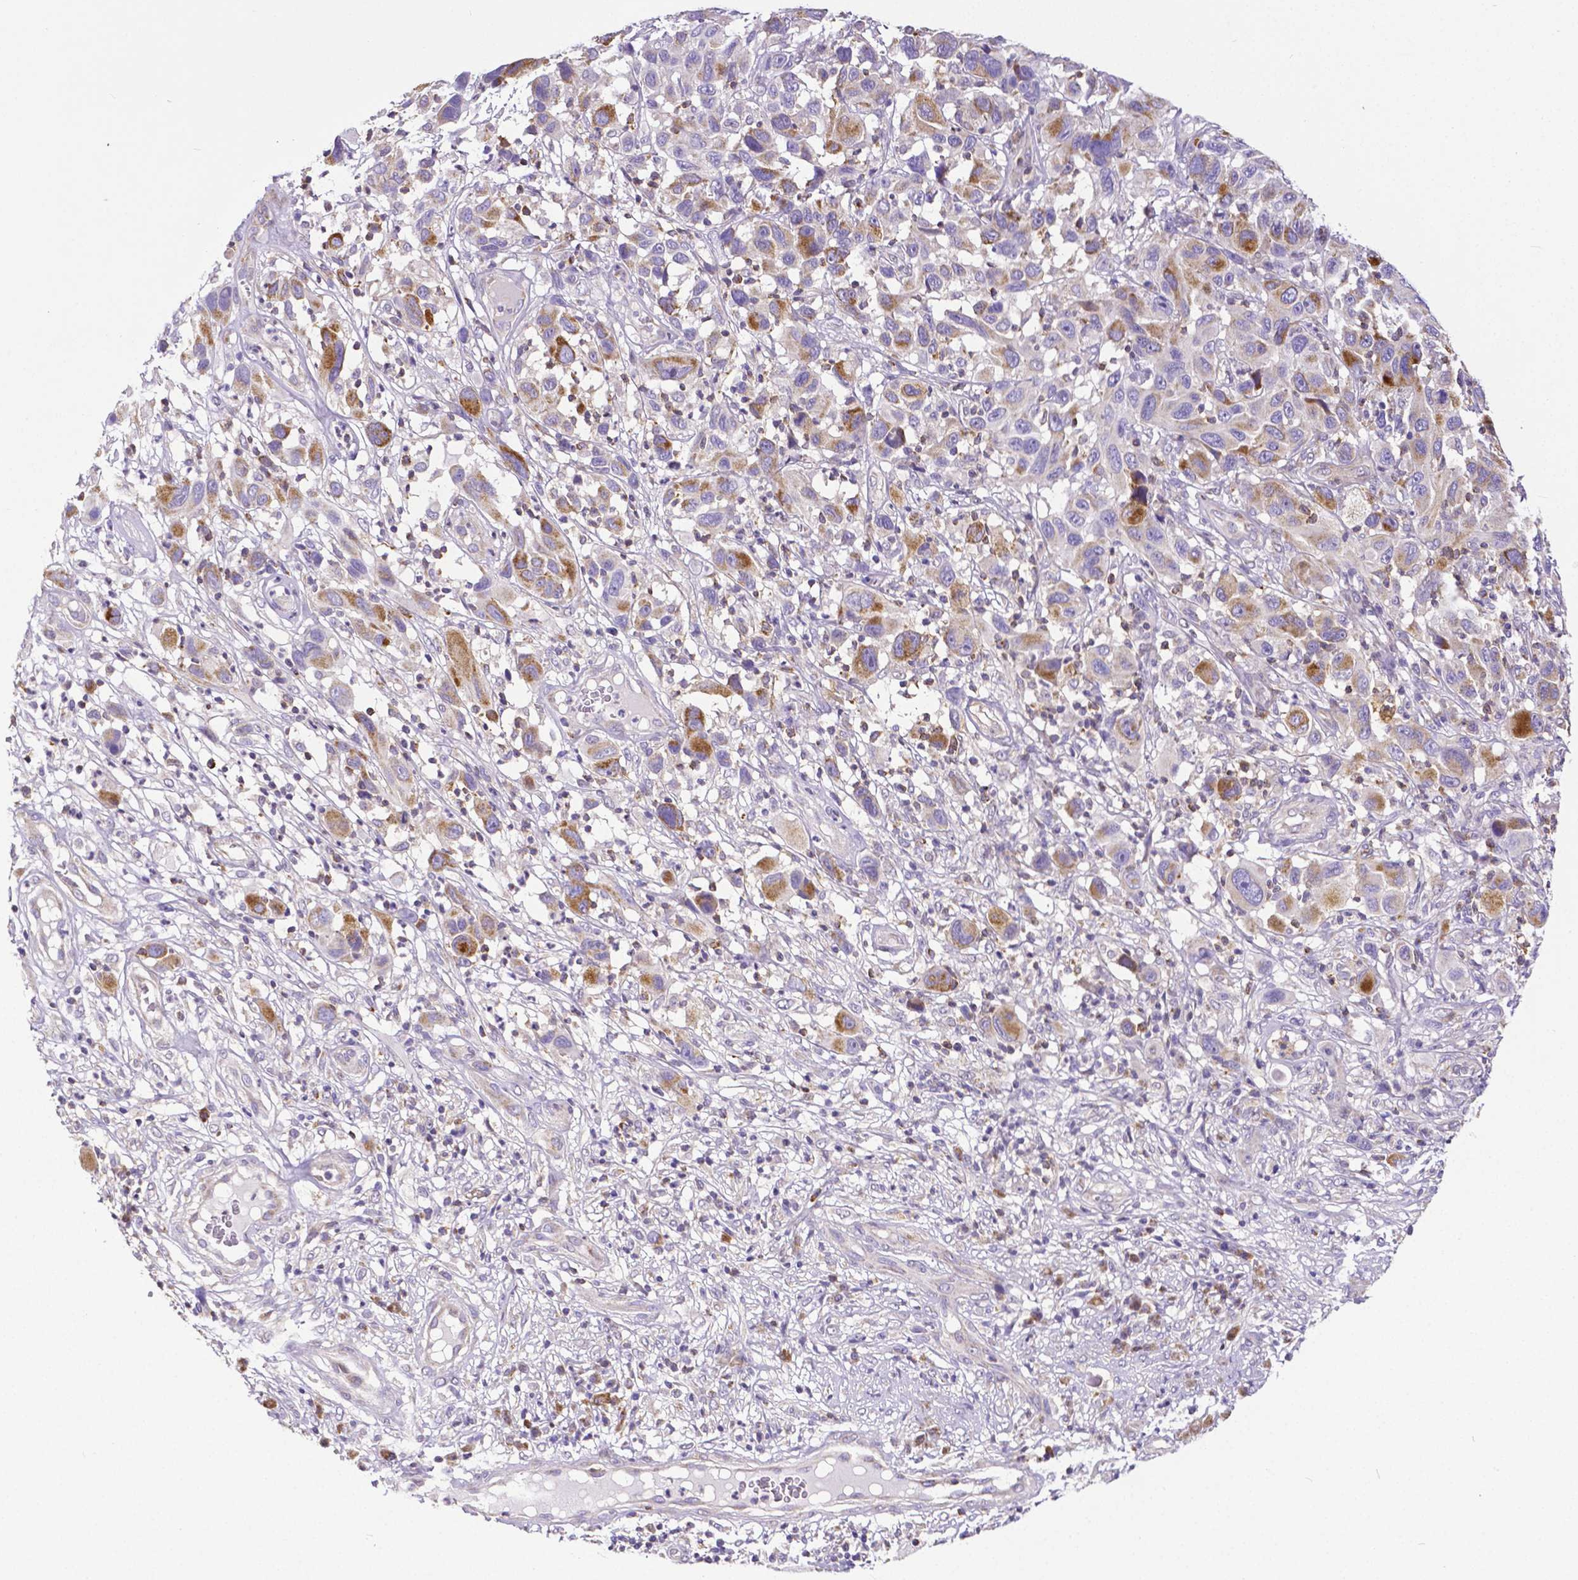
{"staining": {"intensity": "moderate", "quantity": ">75%", "location": "cytoplasmic/membranous"}, "tissue": "melanoma", "cell_type": "Tumor cells", "image_type": "cancer", "snomed": [{"axis": "morphology", "description": "Malignant melanoma, NOS"}, {"axis": "topography", "description": "Skin"}], "caption": "A photomicrograph of human malignant melanoma stained for a protein displays moderate cytoplasmic/membranous brown staining in tumor cells.", "gene": "MCL1", "patient": {"sex": "male", "age": 53}}